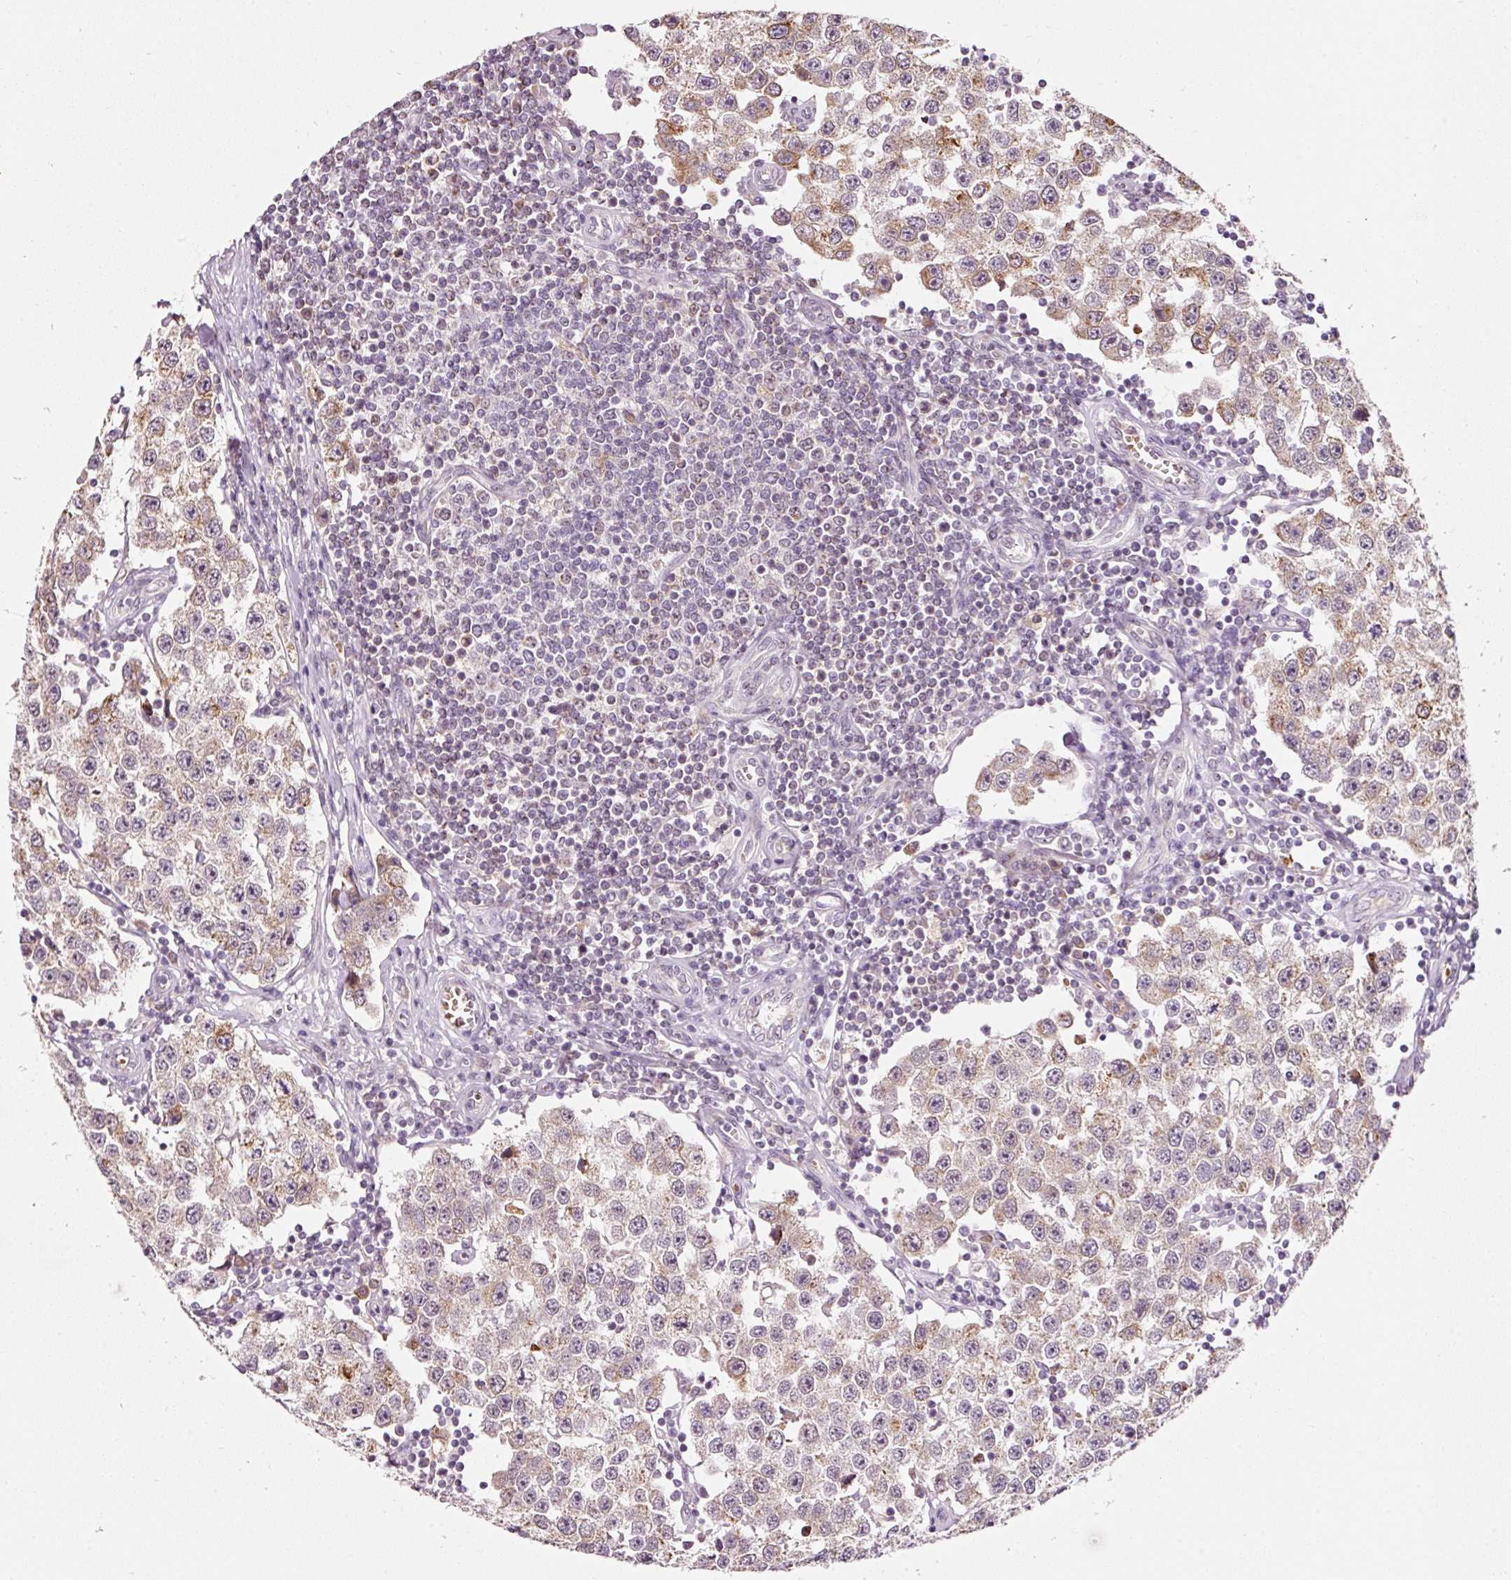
{"staining": {"intensity": "weak", "quantity": ">75%", "location": "cytoplasmic/membranous"}, "tissue": "testis cancer", "cell_type": "Tumor cells", "image_type": "cancer", "snomed": [{"axis": "morphology", "description": "Seminoma, NOS"}, {"axis": "topography", "description": "Testis"}], "caption": "Testis seminoma was stained to show a protein in brown. There is low levels of weak cytoplasmic/membranous staining in about >75% of tumor cells.", "gene": "ZNF460", "patient": {"sex": "male", "age": 34}}